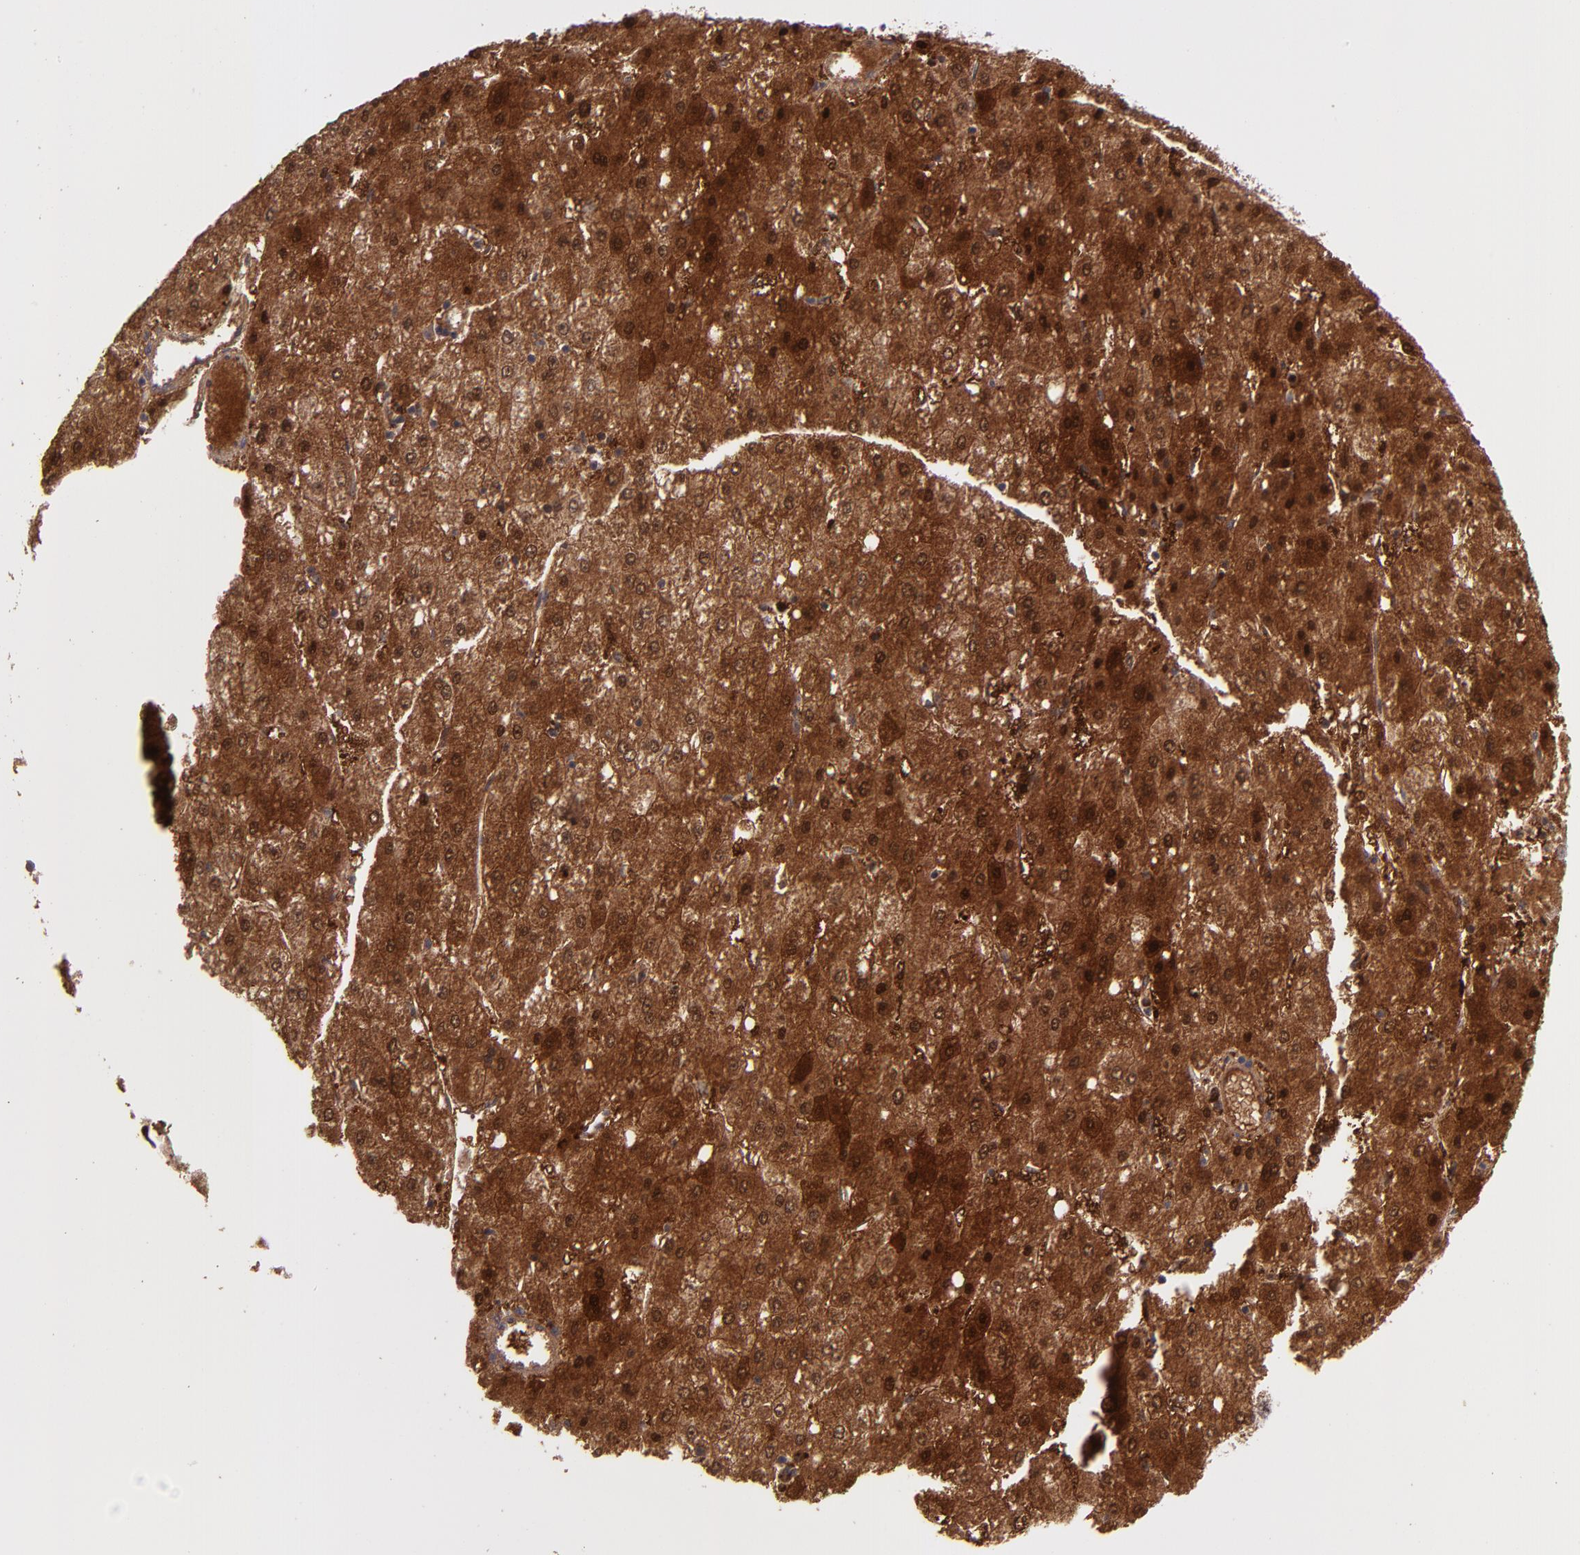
{"staining": {"intensity": "strong", "quantity": ">75%", "location": "cytoplasmic/membranous,nuclear"}, "tissue": "liver cancer", "cell_type": "Tumor cells", "image_type": "cancer", "snomed": [{"axis": "morphology", "description": "Carcinoma, Hepatocellular, NOS"}, {"axis": "topography", "description": "Liver"}], "caption": "Immunohistochemical staining of human liver cancer (hepatocellular carcinoma) exhibits strong cytoplasmic/membranous and nuclear protein staining in about >75% of tumor cells.", "gene": "FTSJ1", "patient": {"sex": "female", "age": 52}}